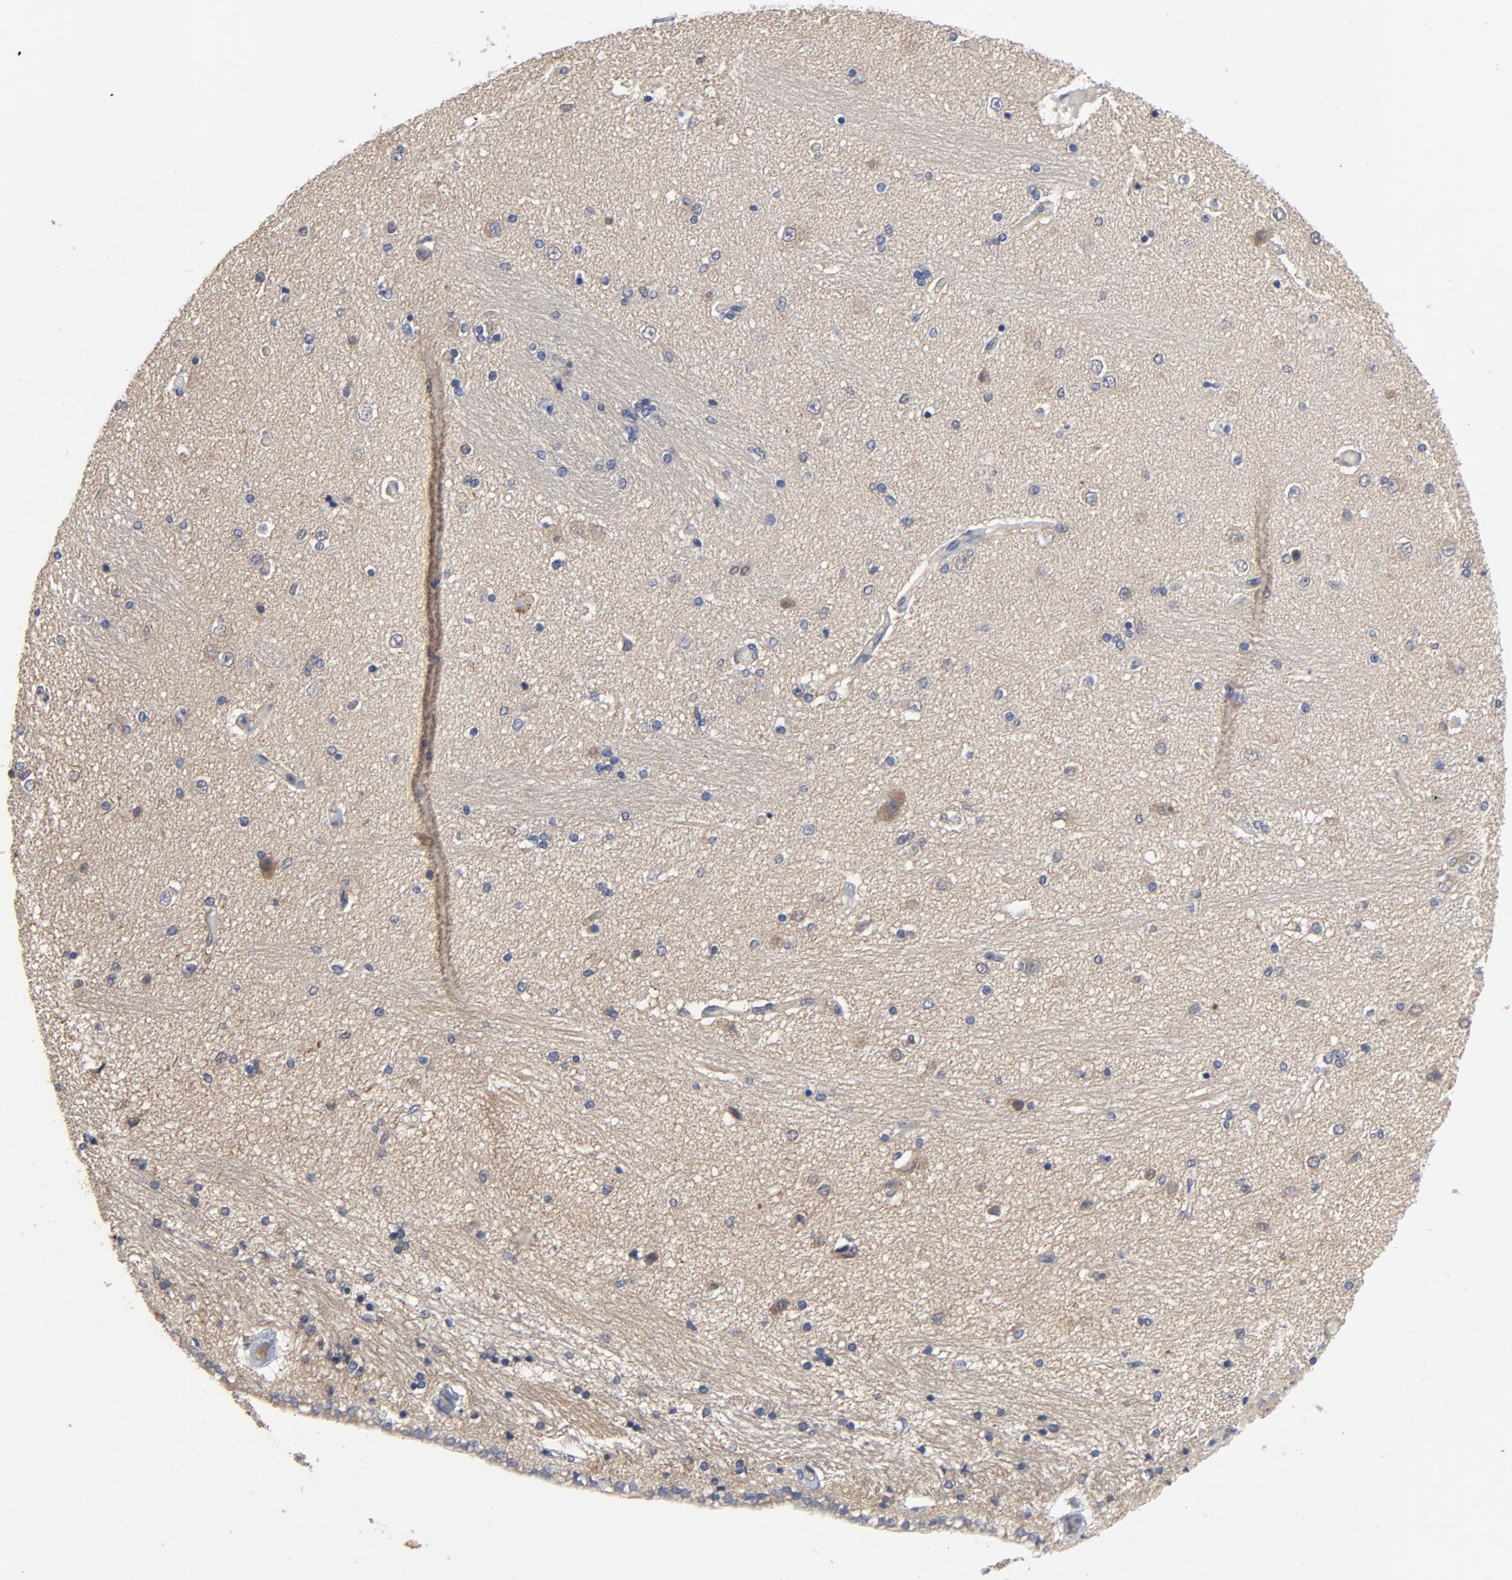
{"staining": {"intensity": "negative", "quantity": "none", "location": "none"}, "tissue": "hippocampus", "cell_type": "Glial cells", "image_type": "normal", "snomed": [{"axis": "morphology", "description": "Normal tissue, NOS"}, {"axis": "topography", "description": "Hippocampus"}], "caption": "Immunohistochemistry (IHC) photomicrograph of unremarkable human hippocampus stained for a protein (brown), which exhibits no expression in glial cells.", "gene": "DYNLT3", "patient": {"sex": "female", "age": 54}}